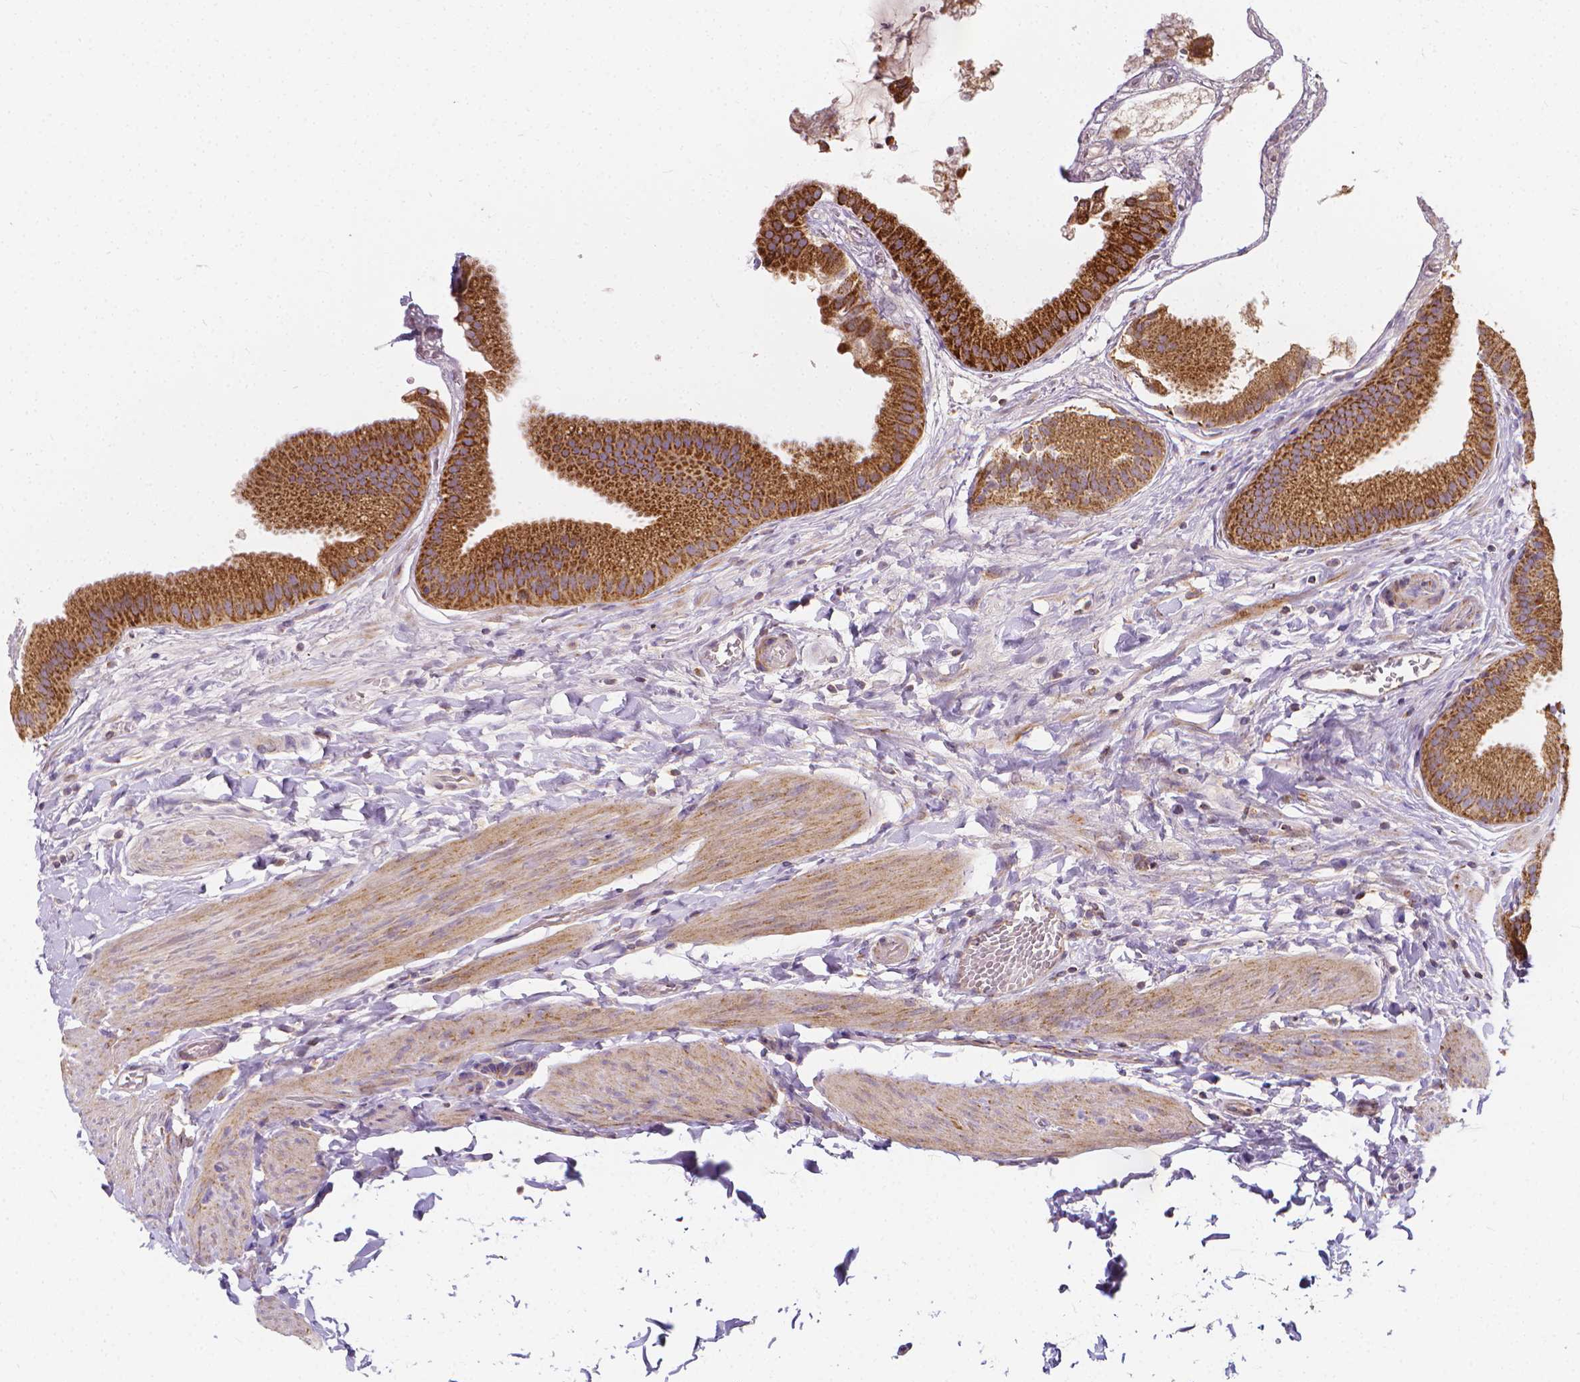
{"staining": {"intensity": "strong", "quantity": ">75%", "location": "cytoplasmic/membranous"}, "tissue": "gallbladder", "cell_type": "Glandular cells", "image_type": "normal", "snomed": [{"axis": "morphology", "description": "Normal tissue, NOS"}, {"axis": "topography", "description": "Gallbladder"}], "caption": "DAB immunohistochemical staining of unremarkable gallbladder demonstrates strong cytoplasmic/membranous protein expression in approximately >75% of glandular cells. (Brightfield microscopy of DAB IHC at high magnification).", "gene": "SNCAIP", "patient": {"sex": "female", "age": 63}}